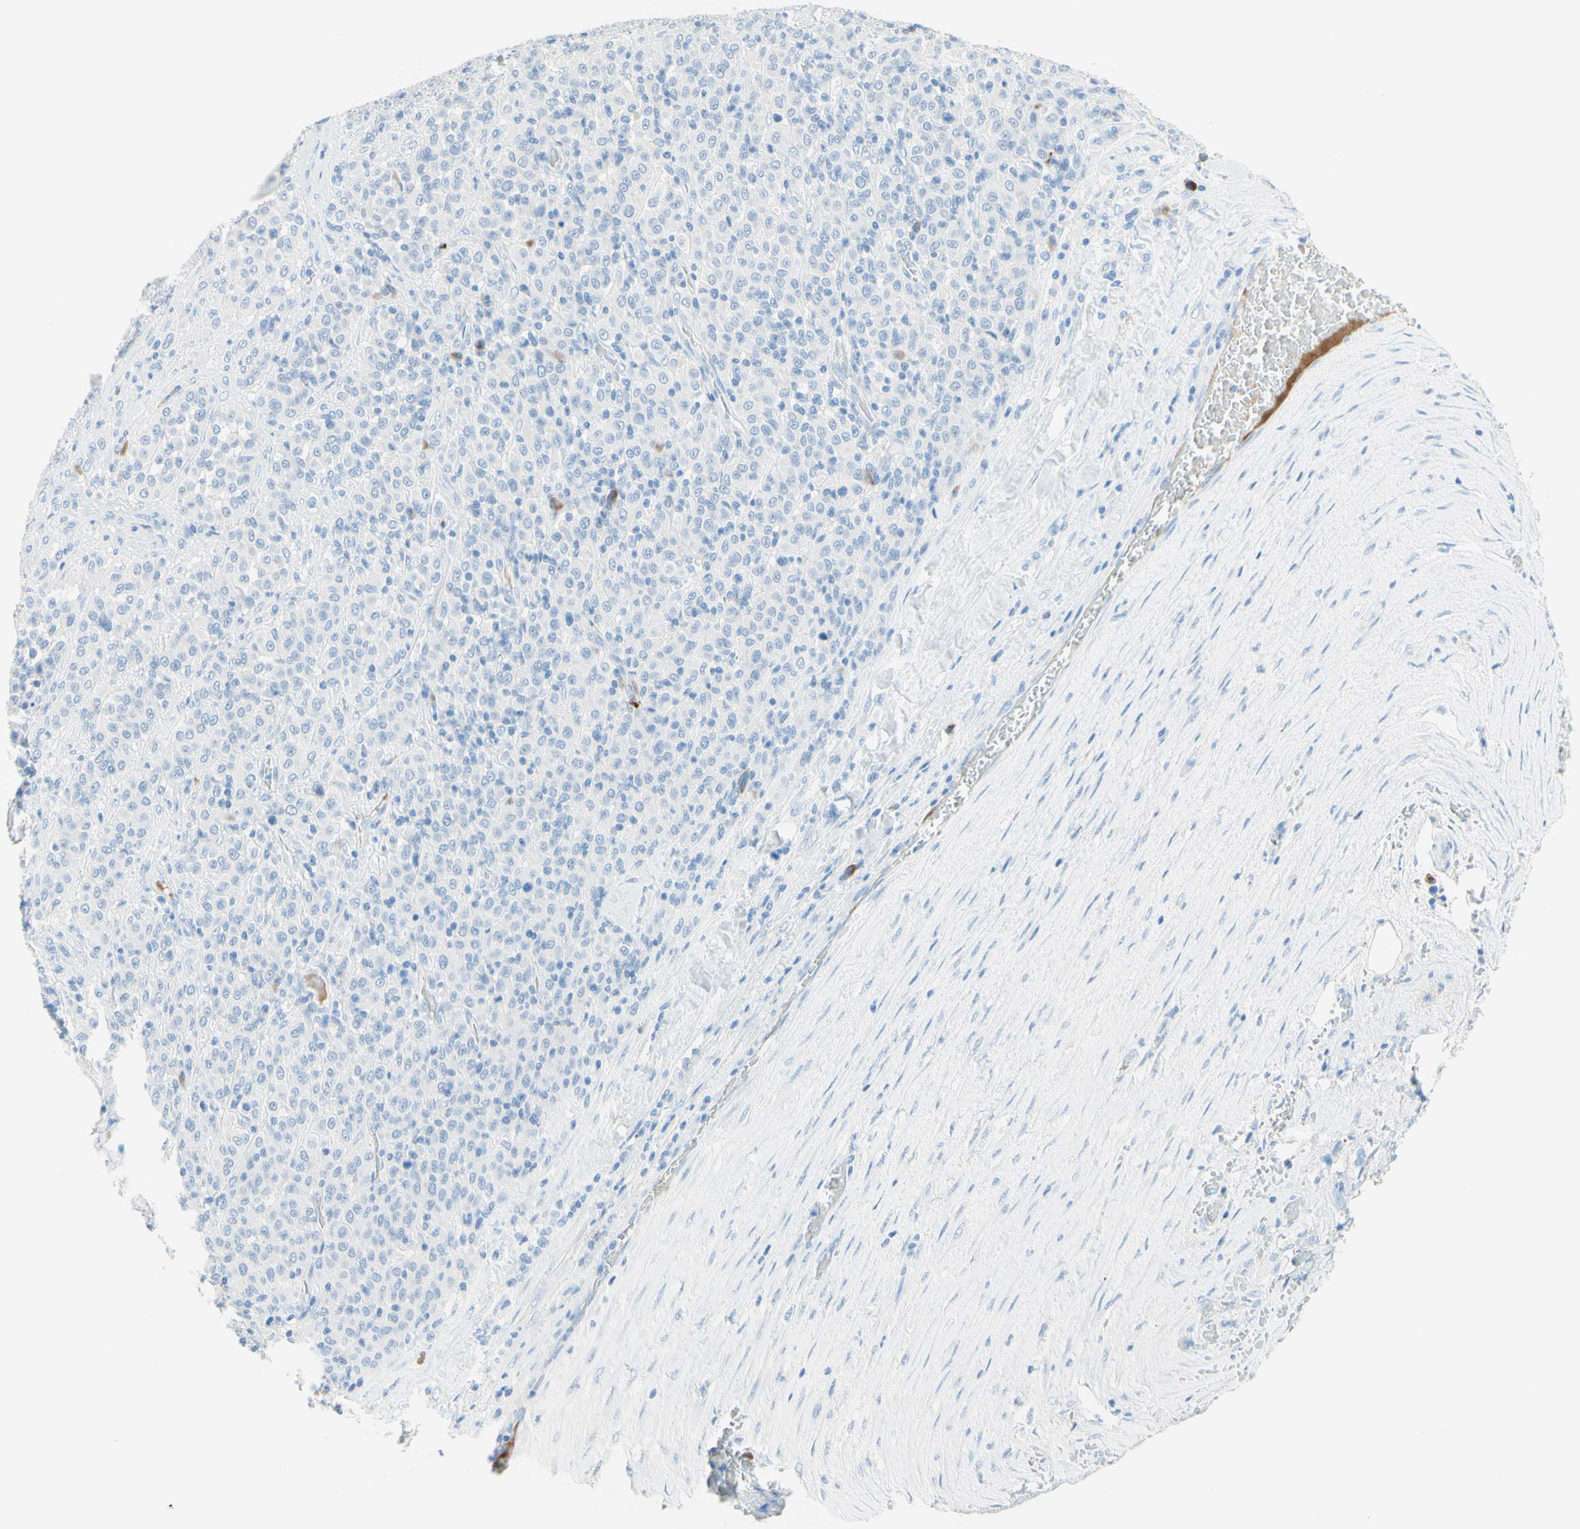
{"staining": {"intensity": "negative", "quantity": "none", "location": "none"}, "tissue": "melanoma", "cell_type": "Tumor cells", "image_type": "cancer", "snomed": [{"axis": "morphology", "description": "Malignant melanoma, Metastatic site"}, {"axis": "topography", "description": "Pancreas"}], "caption": "Tumor cells show no significant positivity in melanoma.", "gene": "IL6ST", "patient": {"sex": "female", "age": 30}}